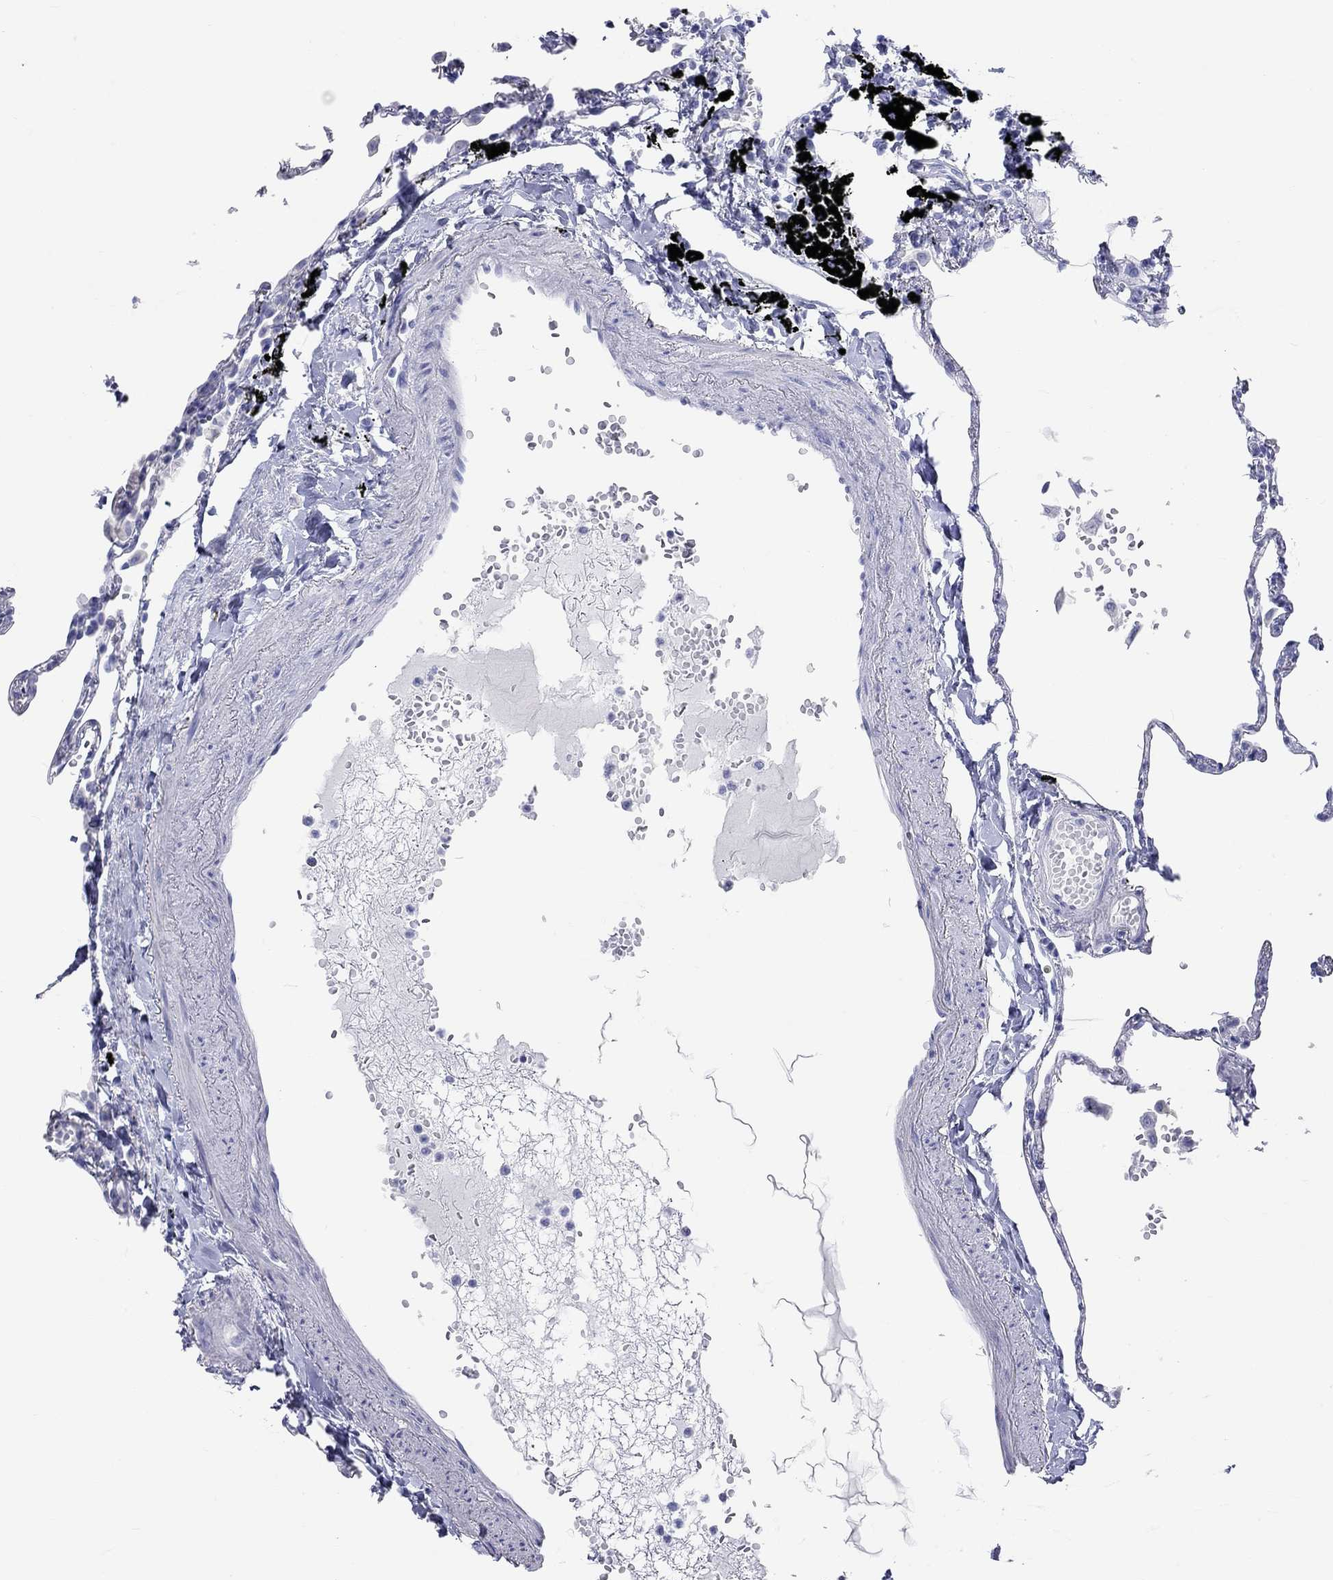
{"staining": {"intensity": "negative", "quantity": "none", "location": "none"}, "tissue": "lung", "cell_type": "Alveolar cells", "image_type": "normal", "snomed": [{"axis": "morphology", "description": "Normal tissue, NOS"}, {"axis": "topography", "description": "Lung"}], "caption": "IHC of benign human lung reveals no expression in alveolar cells.", "gene": "SPATA9", "patient": {"sex": "male", "age": 78}}